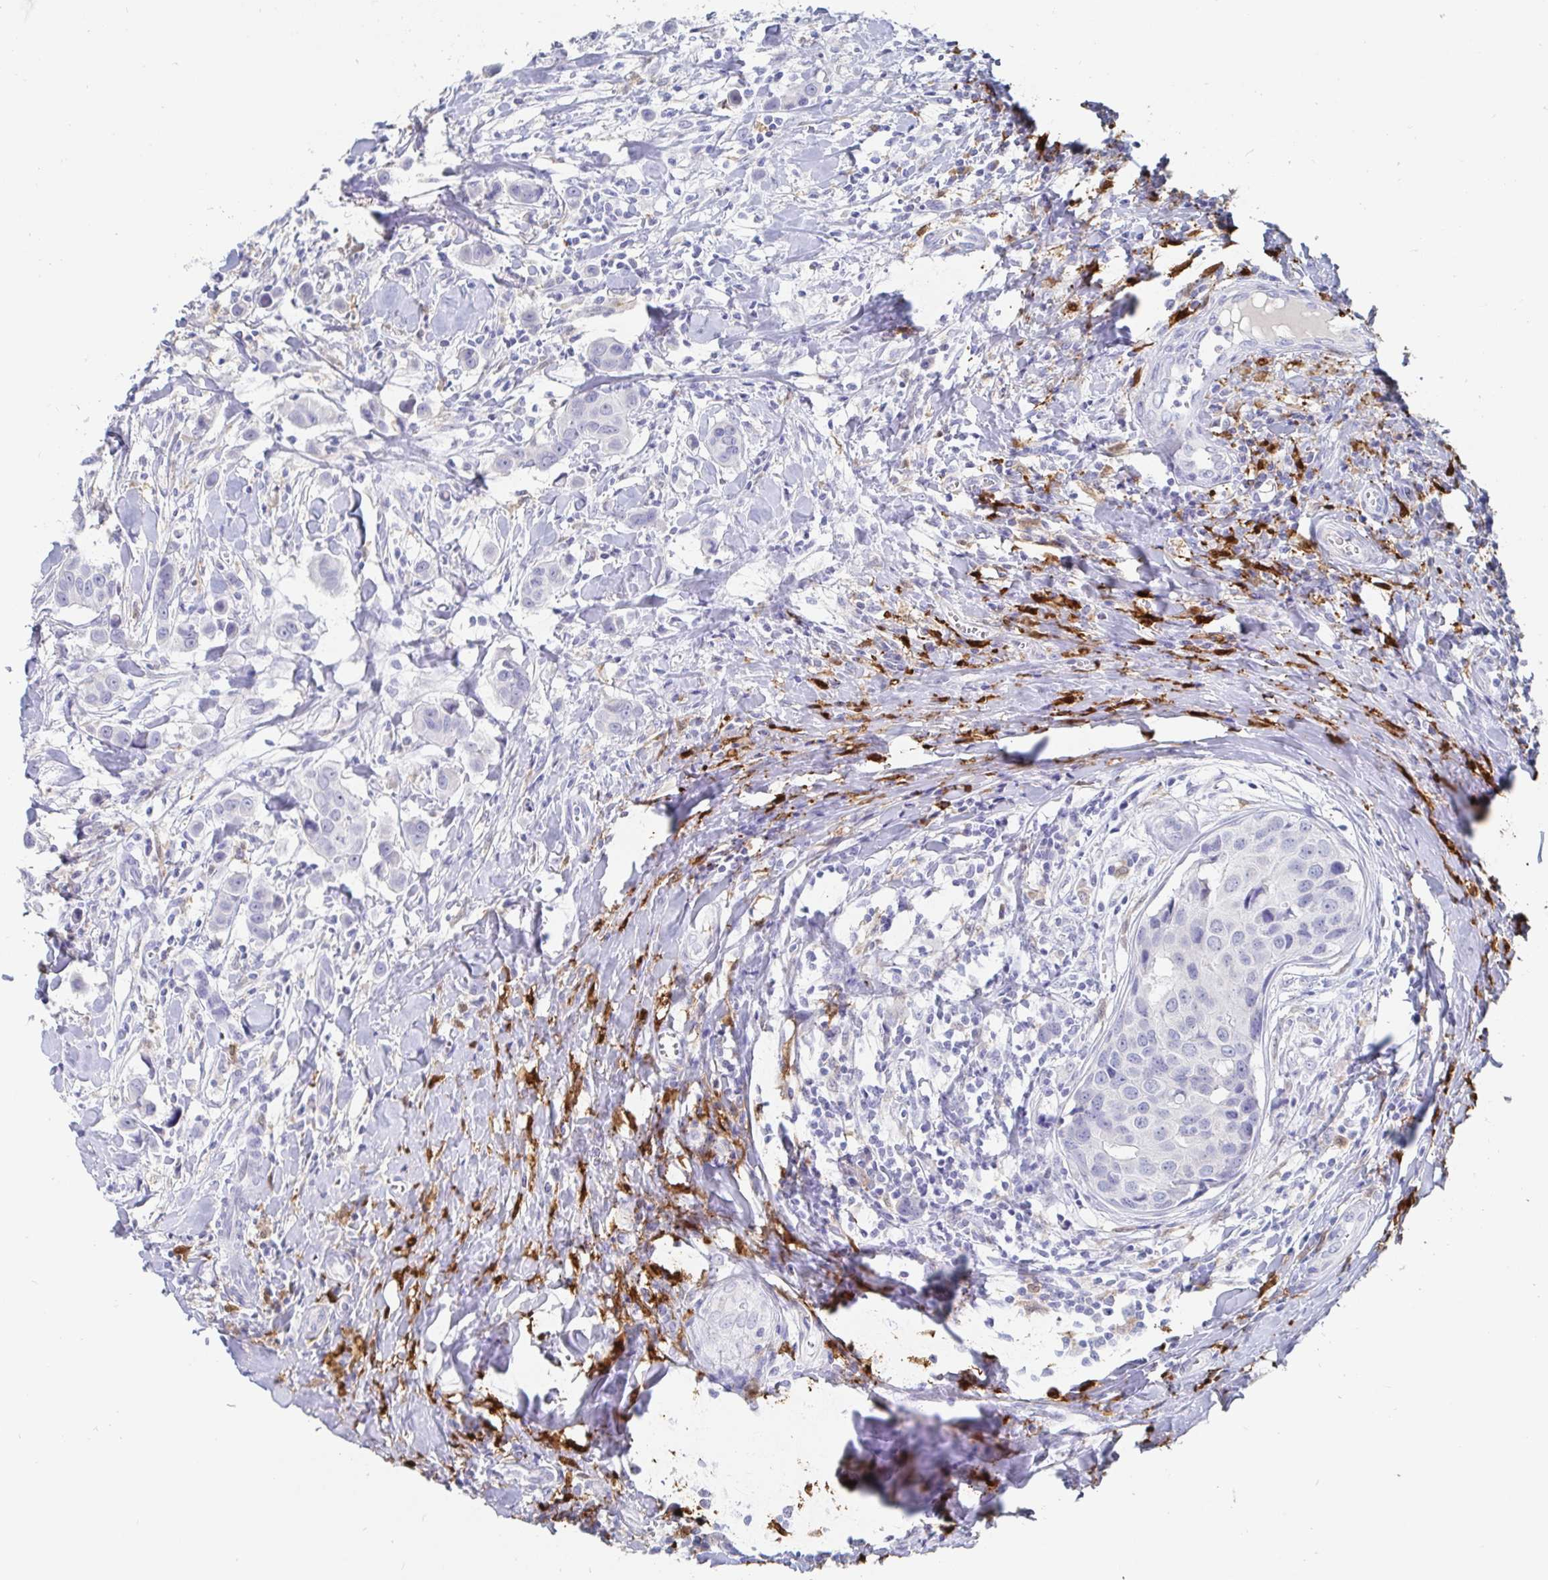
{"staining": {"intensity": "negative", "quantity": "none", "location": "none"}, "tissue": "breast cancer", "cell_type": "Tumor cells", "image_type": "cancer", "snomed": [{"axis": "morphology", "description": "Duct carcinoma"}, {"axis": "topography", "description": "Breast"}], "caption": "High magnification brightfield microscopy of infiltrating ductal carcinoma (breast) stained with DAB (brown) and counterstained with hematoxylin (blue): tumor cells show no significant positivity.", "gene": "OR2A4", "patient": {"sex": "female", "age": 24}}